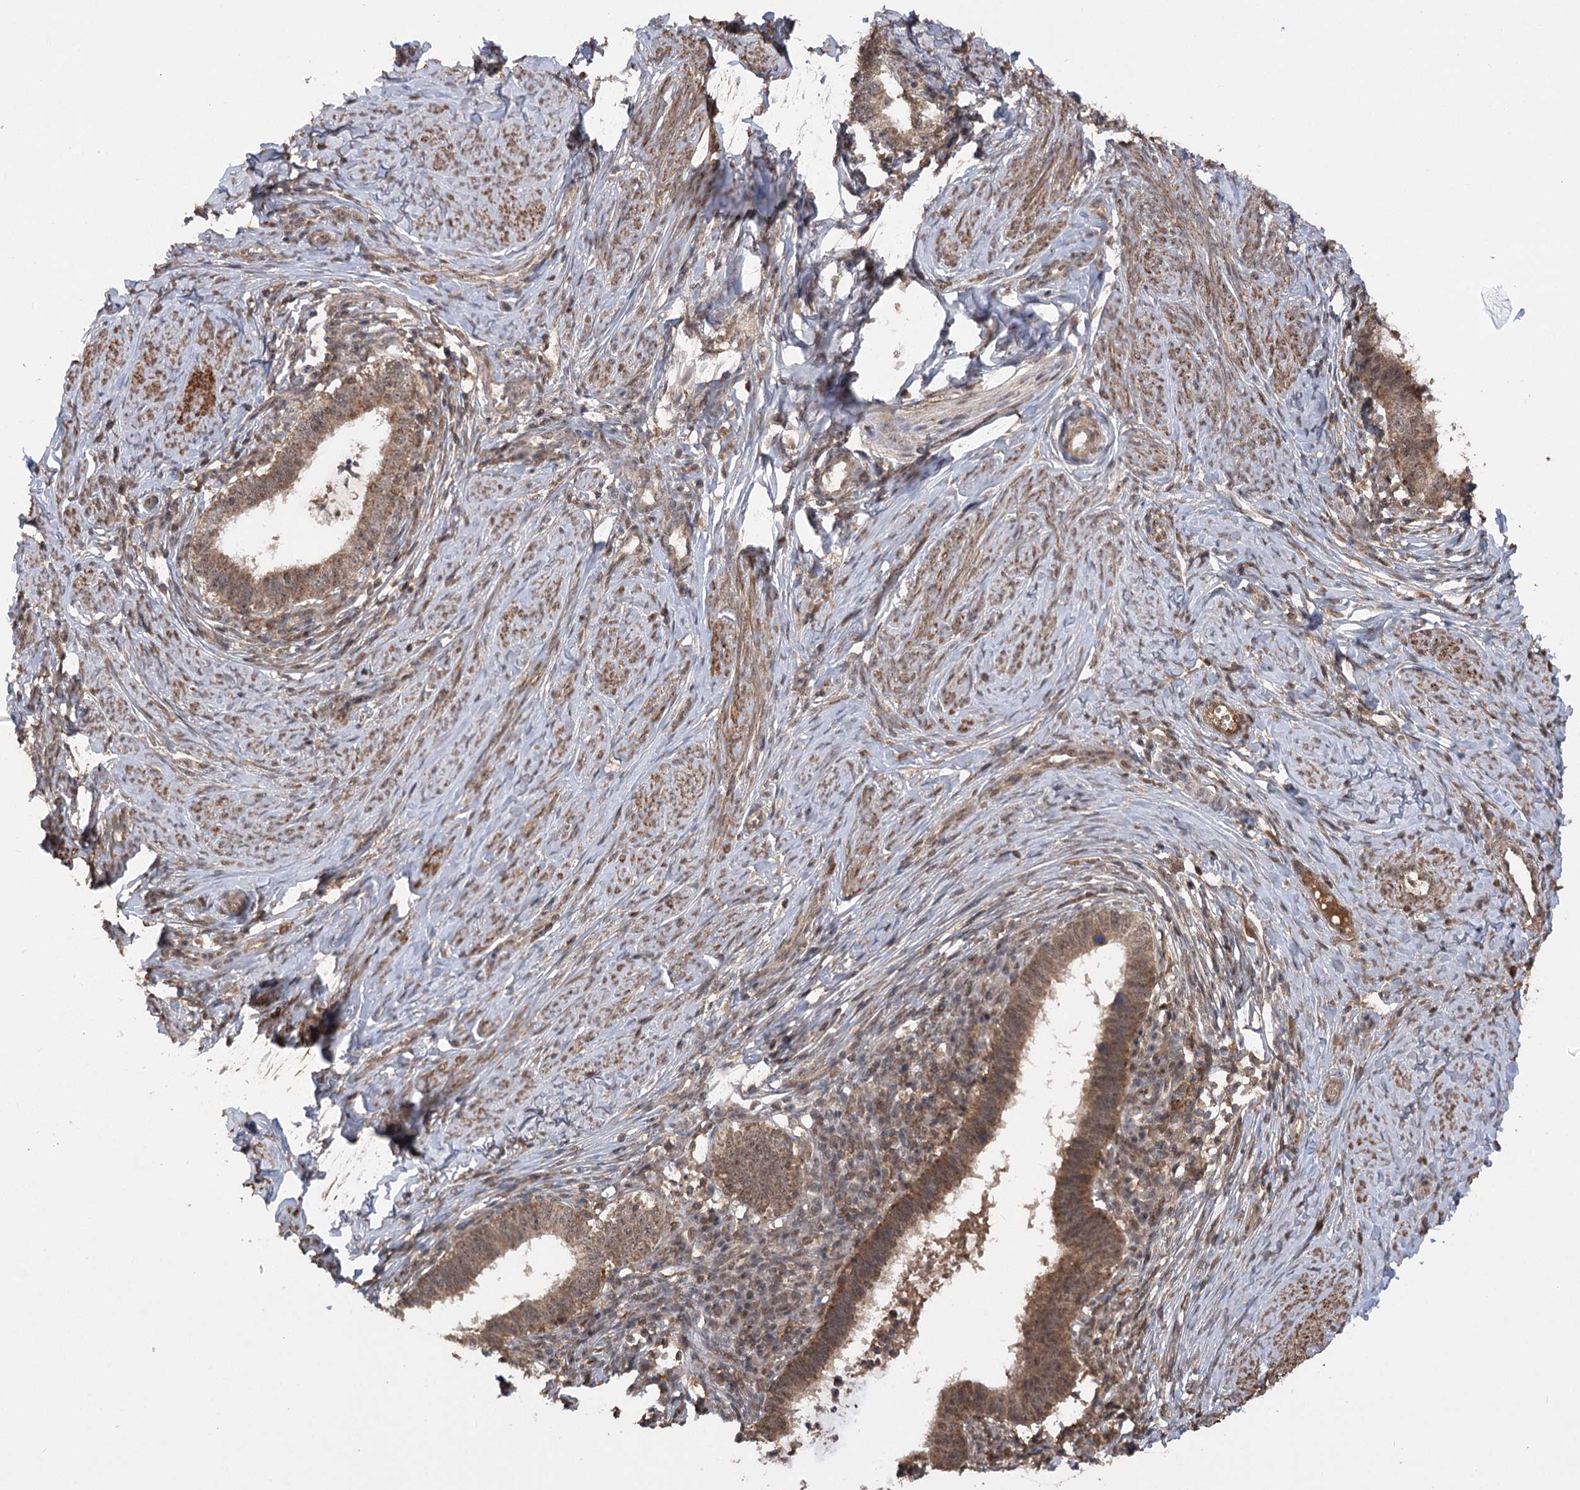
{"staining": {"intensity": "moderate", "quantity": ">75%", "location": "cytoplasmic/membranous,nuclear"}, "tissue": "cervical cancer", "cell_type": "Tumor cells", "image_type": "cancer", "snomed": [{"axis": "morphology", "description": "Adenocarcinoma, NOS"}, {"axis": "topography", "description": "Cervix"}], "caption": "This photomicrograph demonstrates IHC staining of adenocarcinoma (cervical), with medium moderate cytoplasmic/membranous and nuclear expression in approximately >75% of tumor cells.", "gene": "TENM2", "patient": {"sex": "female", "age": 36}}